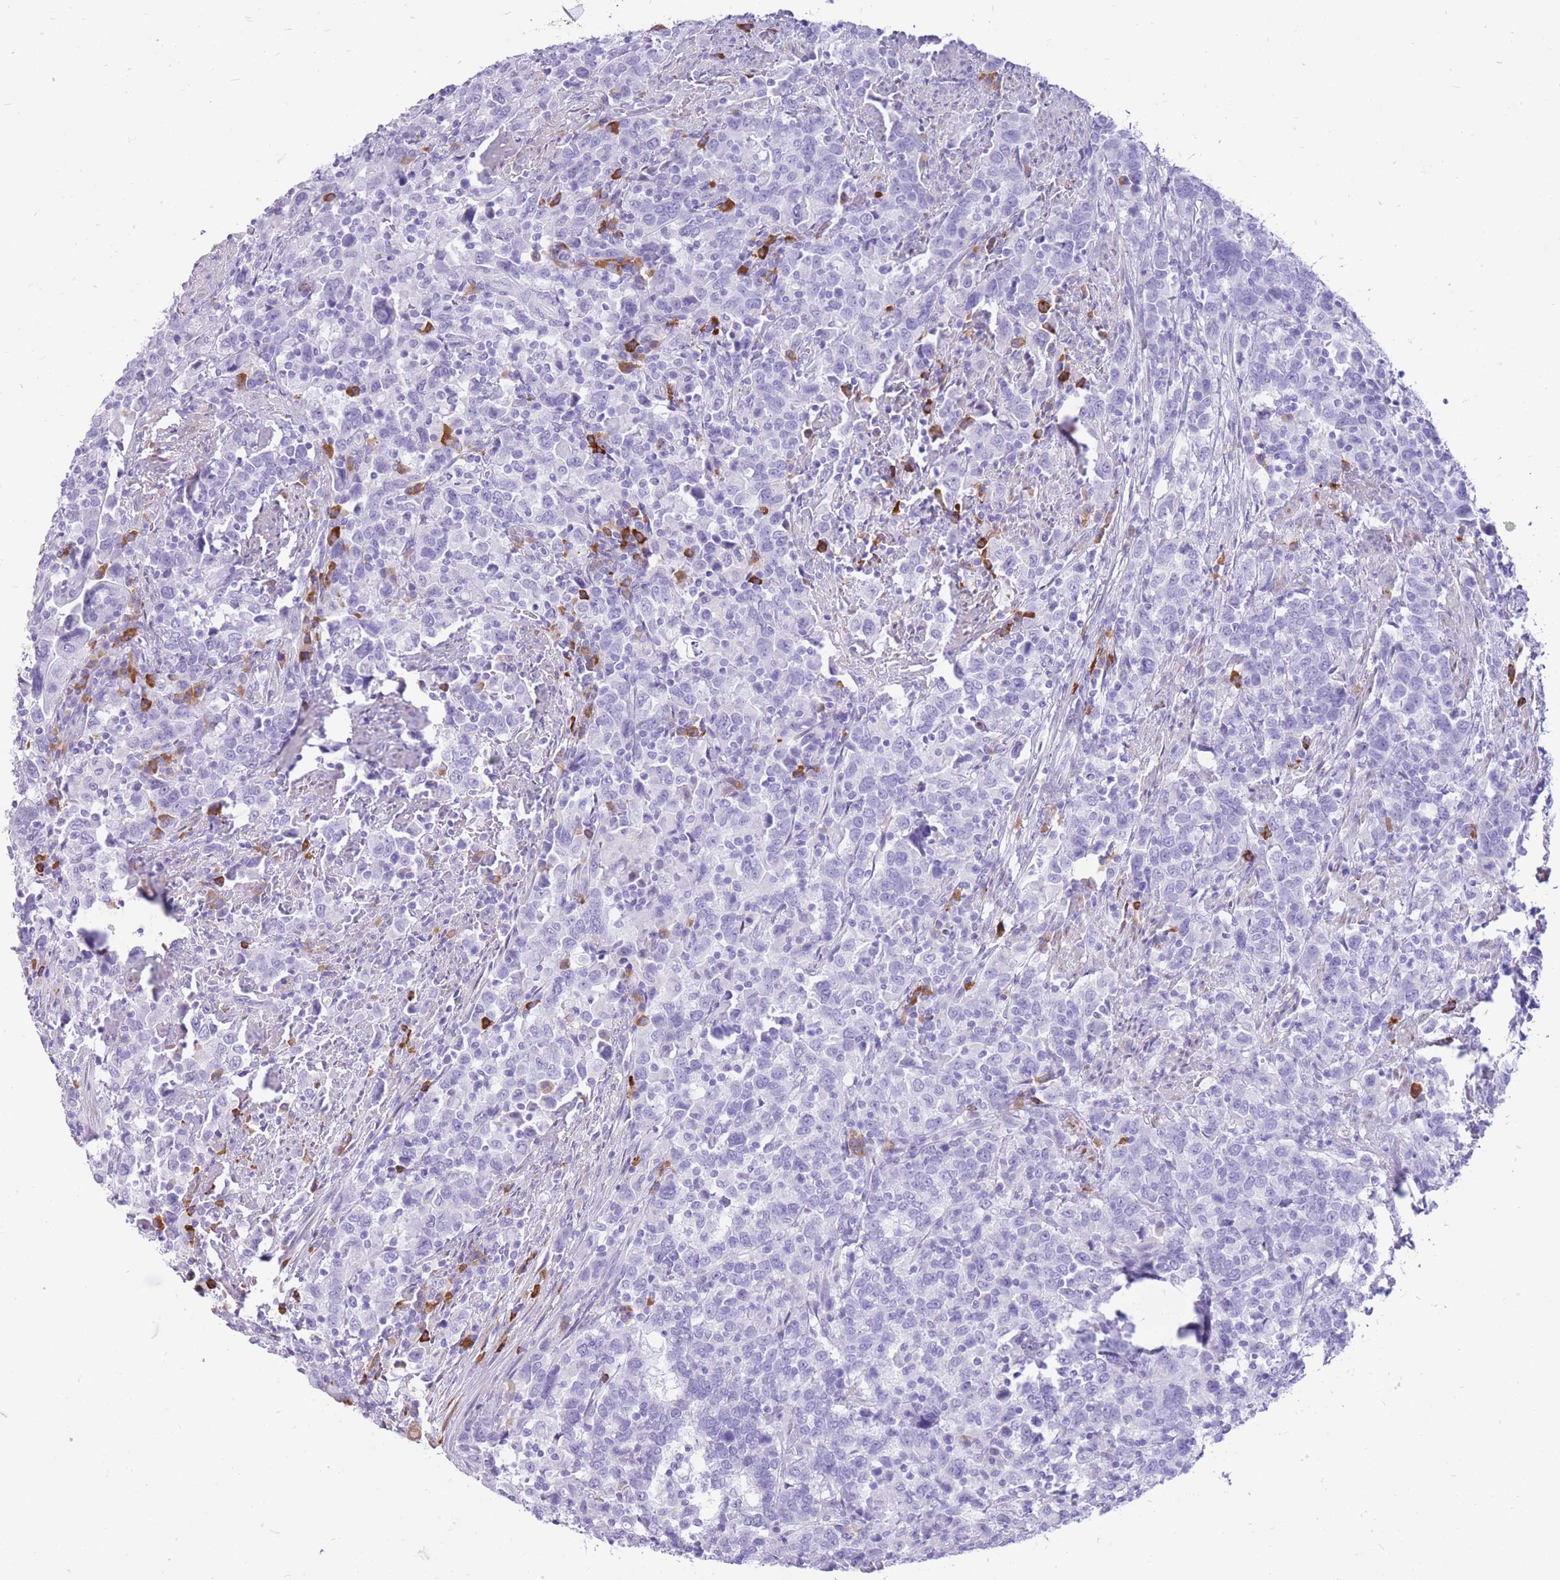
{"staining": {"intensity": "negative", "quantity": "none", "location": "none"}, "tissue": "urothelial cancer", "cell_type": "Tumor cells", "image_type": "cancer", "snomed": [{"axis": "morphology", "description": "Urothelial carcinoma, High grade"}, {"axis": "topography", "description": "Urinary bladder"}], "caption": "Tumor cells are negative for brown protein staining in urothelial cancer. (DAB immunohistochemistry (IHC), high magnification).", "gene": "ZFP37", "patient": {"sex": "male", "age": 61}}